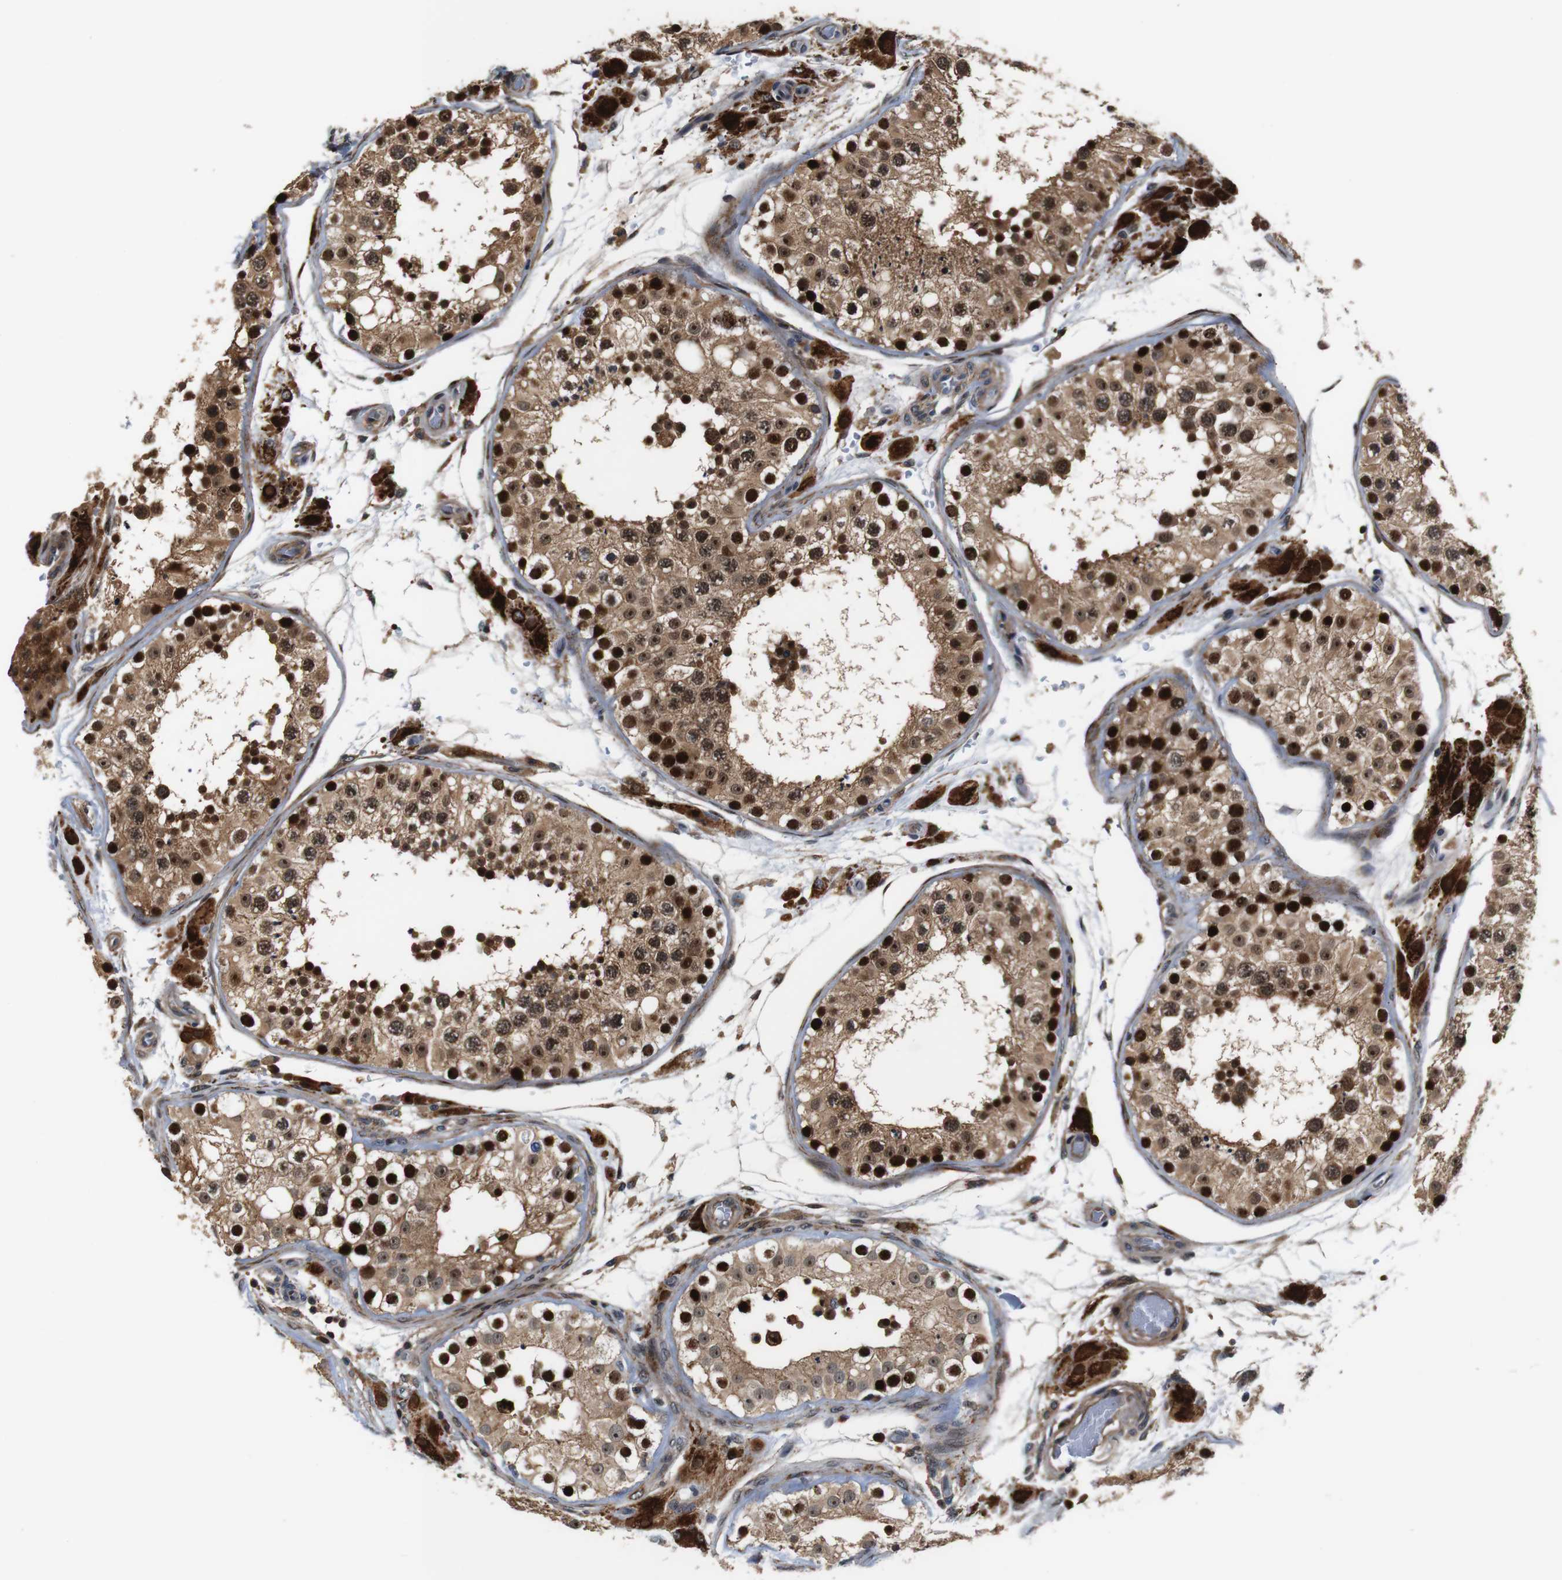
{"staining": {"intensity": "strong", "quantity": ">75%", "location": "cytoplasmic/membranous,nuclear"}, "tissue": "testis", "cell_type": "Cells in seminiferous ducts", "image_type": "normal", "snomed": [{"axis": "morphology", "description": "Normal tissue, NOS"}, {"axis": "topography", "description": "Testis"}], "caption": "High-magnification brightfield microscopy of unremarkable testis stained with DAB (brown) and counterstained with hematoxylin (blue). cells in seminiferous ducts exhibit strong cytoplasmic/membranous,nuclear expression is seen in about>75% of cells. (Stains: DAB (3,3'-diaminobenzidine) in brown, nuclei in blue, Microscopy: brightfield microscopy at high magnification).", "gene": "LRP4", "patient": {"sex": "male", "age": 26}}